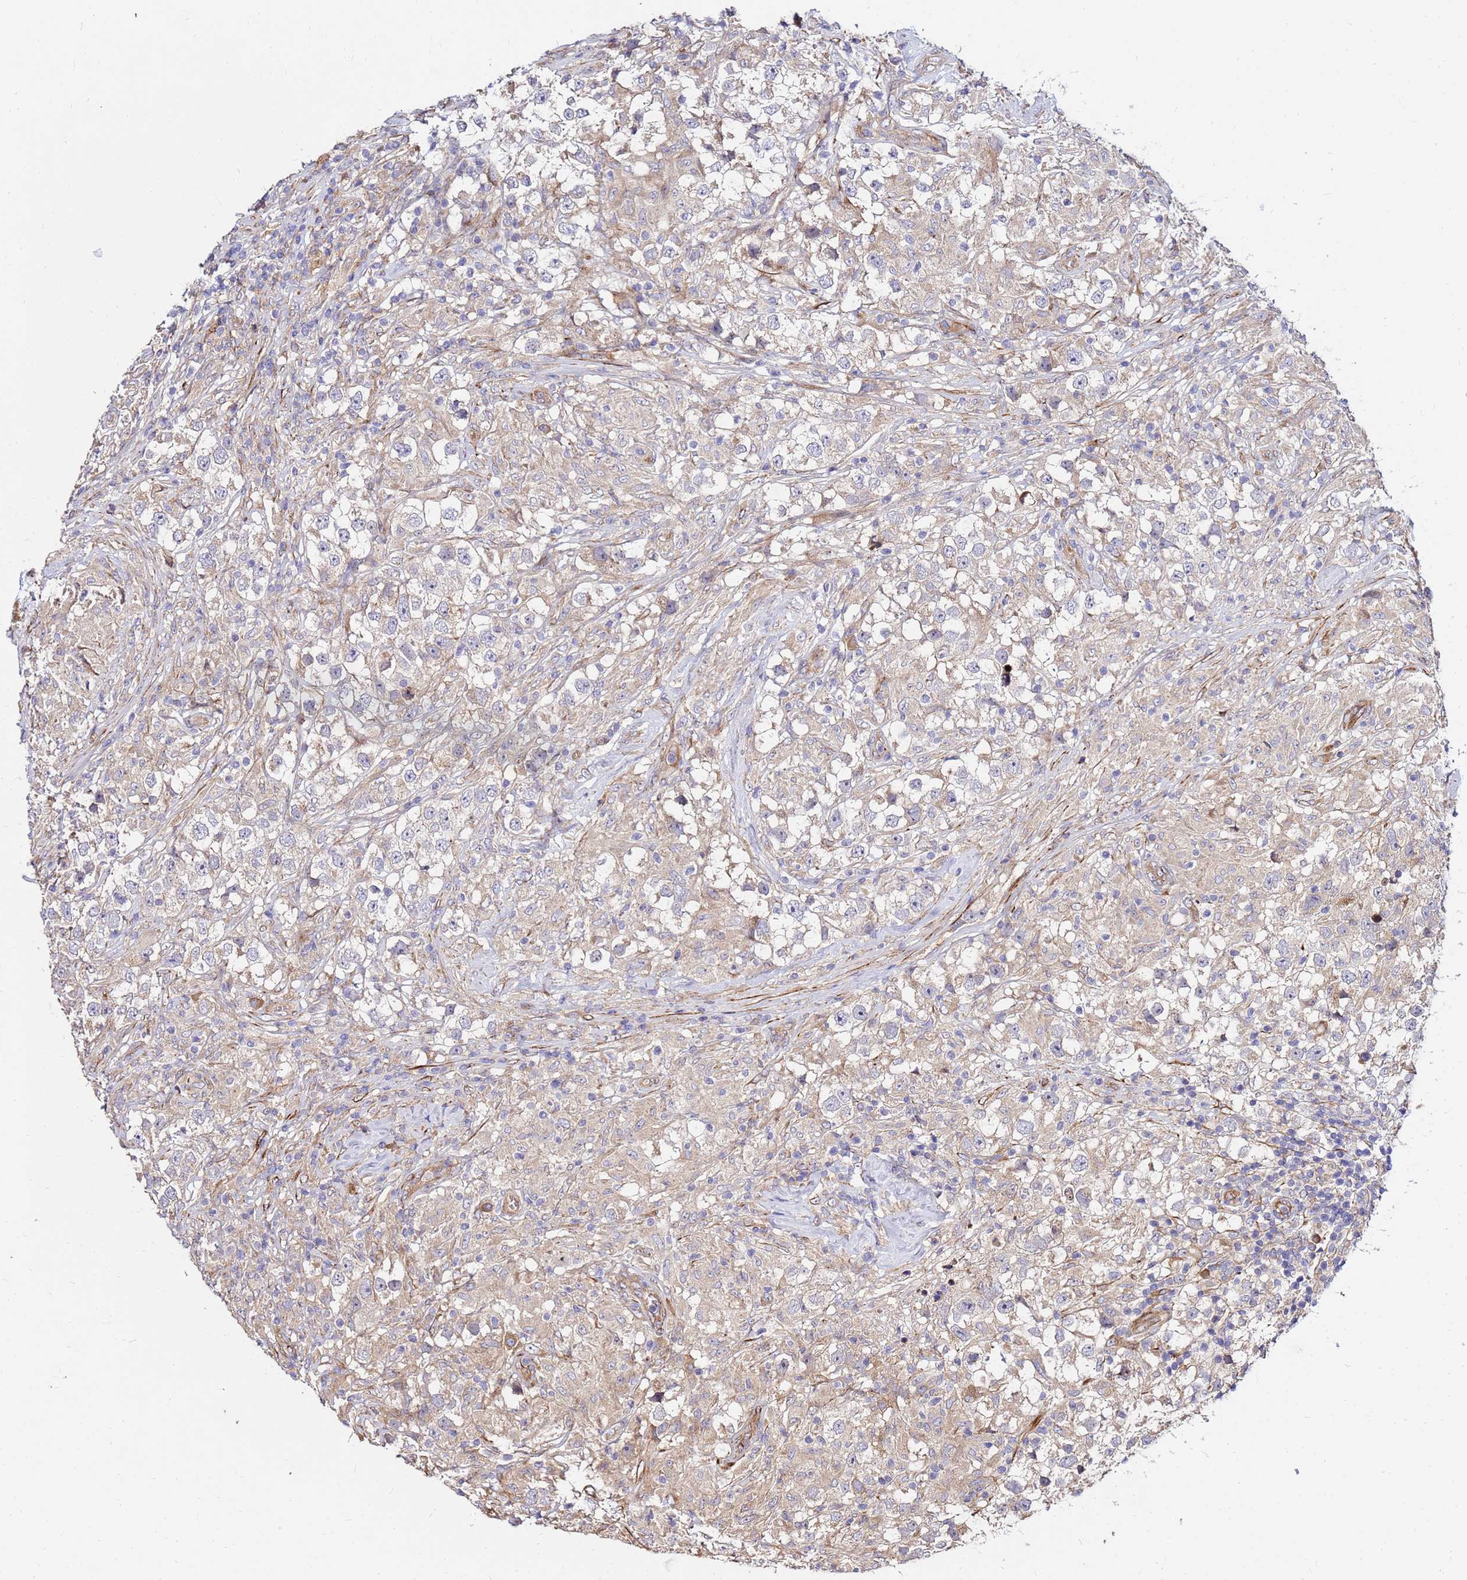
{"staining": {"intensity": "negative", "quantity": "none", "location": "none"}, "tissue": "testis cancer", "cell_type": "Tumor cells", "image_type": "cancer", "snomed": [{"axis": "morphology", "description": "Seminoma, NOS"}, {"axis": "topography", "description": "Testis"}], "caption": "Tumor cells show no significant positivity in seminoma (testis).", "gene": "WWC2", "patient": {"sex": "male", "age": 46}}